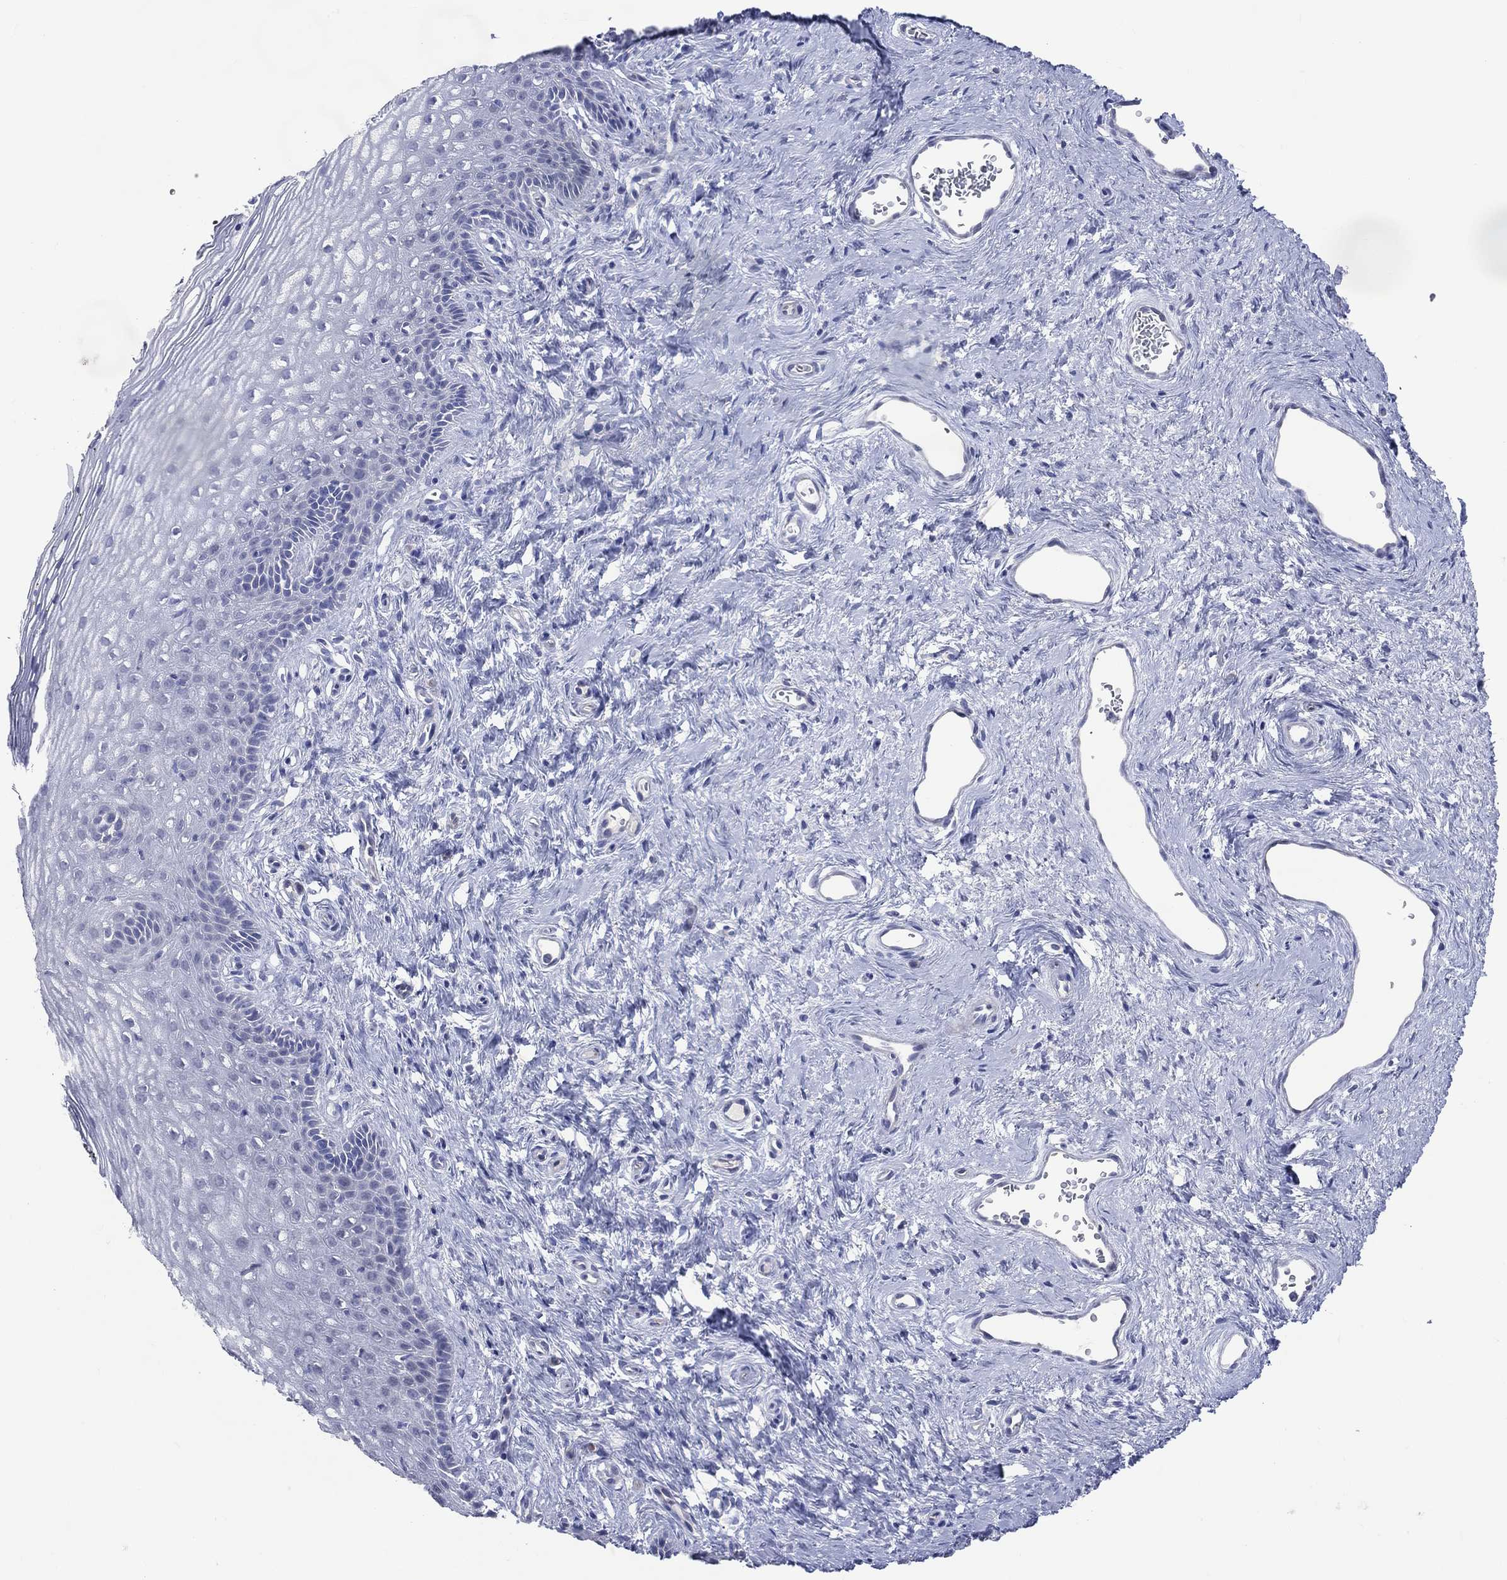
{"staining": {"intensity": "negative", "quantity": "none", "location": "none"}, "tissue": "vagina", "cell_type": "Squamous epithelial cells", "image_type": "normal", "snomed": [{"axis": "morphology", "description": "Normal tissue, NOS"}, {"axis": "topography", "description": "Vagina"}], "caption": "Immunohistochemical staining of benign vagina reveals no significant staining in squamous epithelial cells.", "gene": "DNAH6", "patient": {"sex": "female", "age": 45}}